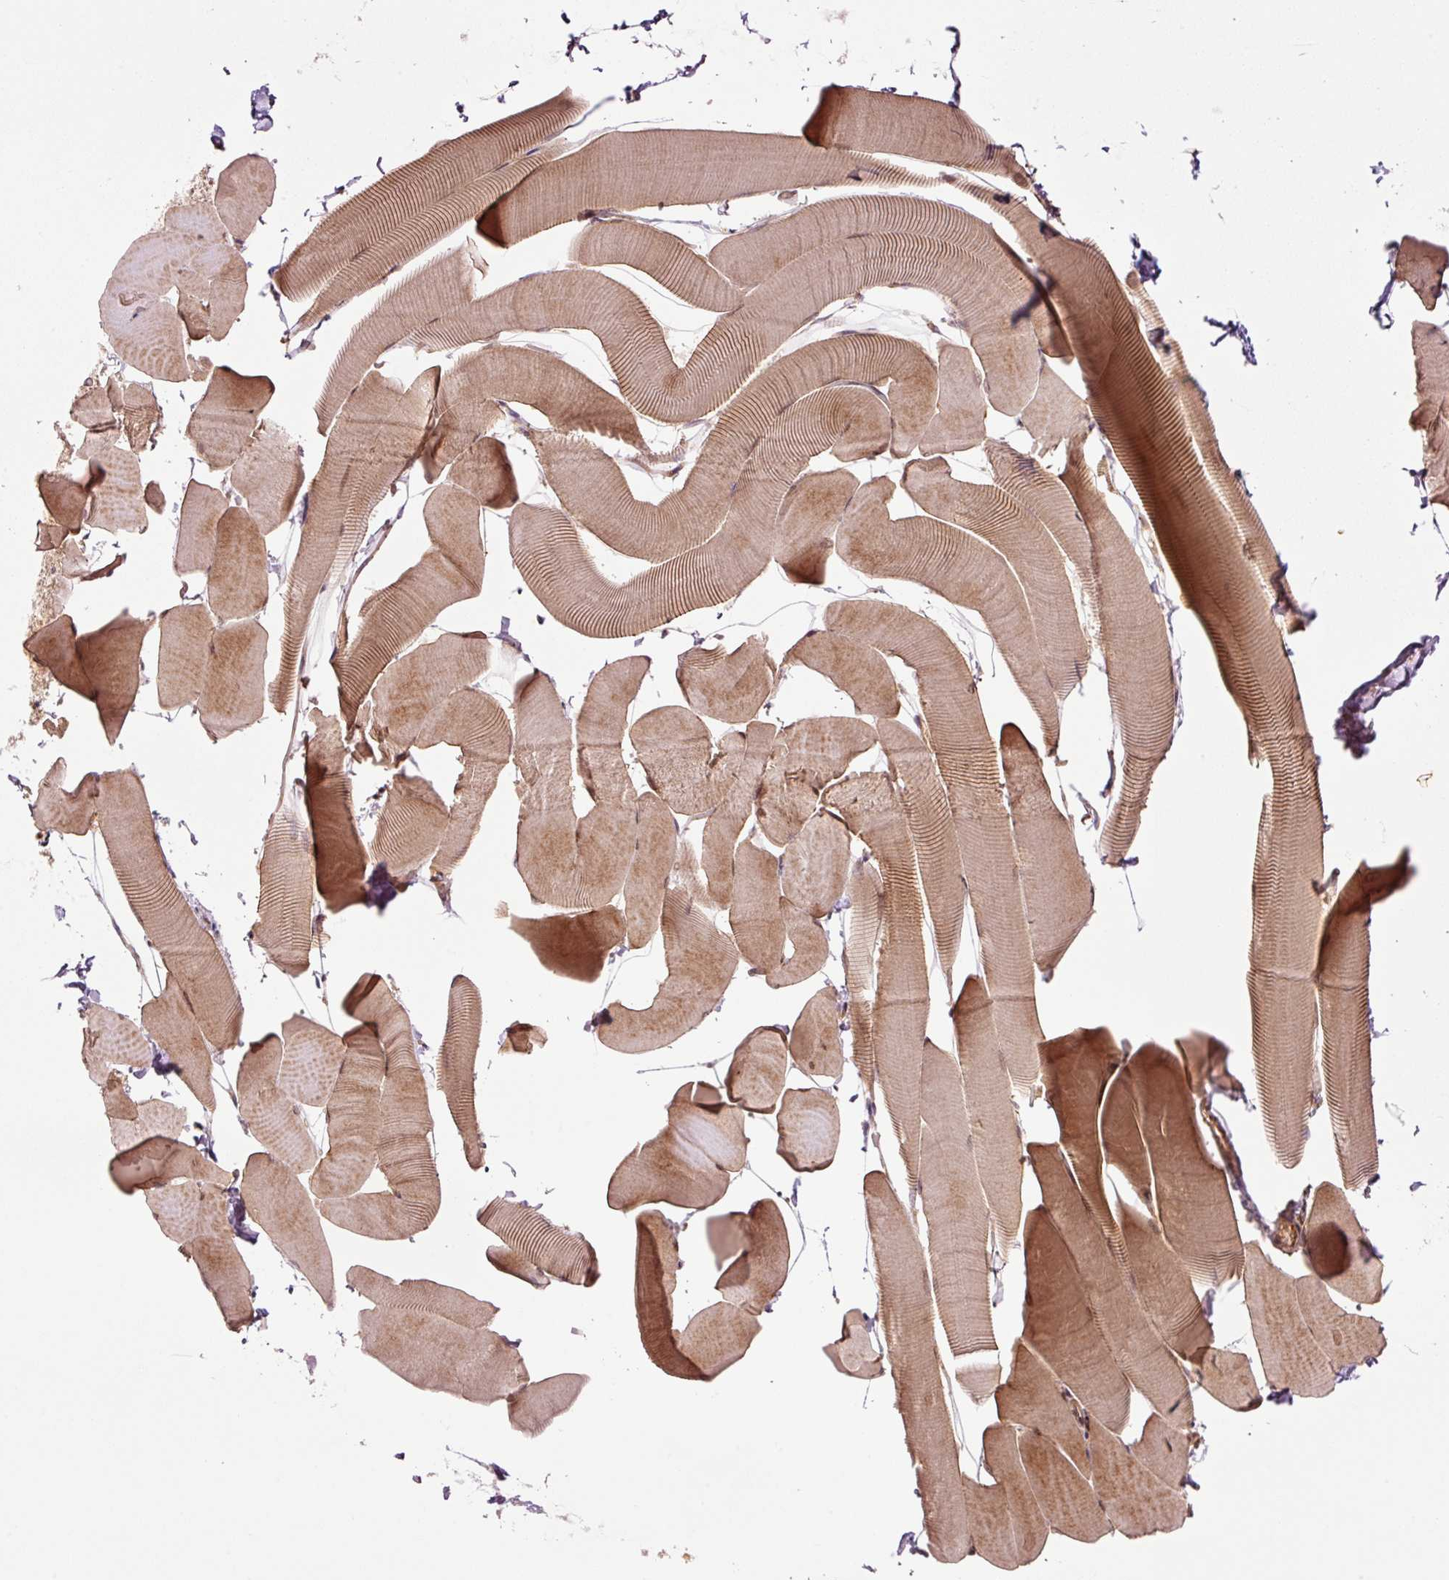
{"staining": {"intensity": "moderate", "quantity": ">75%", "location": "cytoplasmic/membranous"}, "tissue": "skeletal muscle", "cell_type": "Myocytes", "image_type": "normal", "snomed": [{"axis": "morphology", "description": "Normal tissue, NOS"}, {"axis": "topography", "description": "Skeletal muscle"}], "caption": "IHC (DAB) staining of benign human skeletal muscle exhibits moderate cytoplasmic/membranous protein expression in about >75% of myocytes.", "gene": "OXER1", "patient": {"sex": "male", "age": 25}}